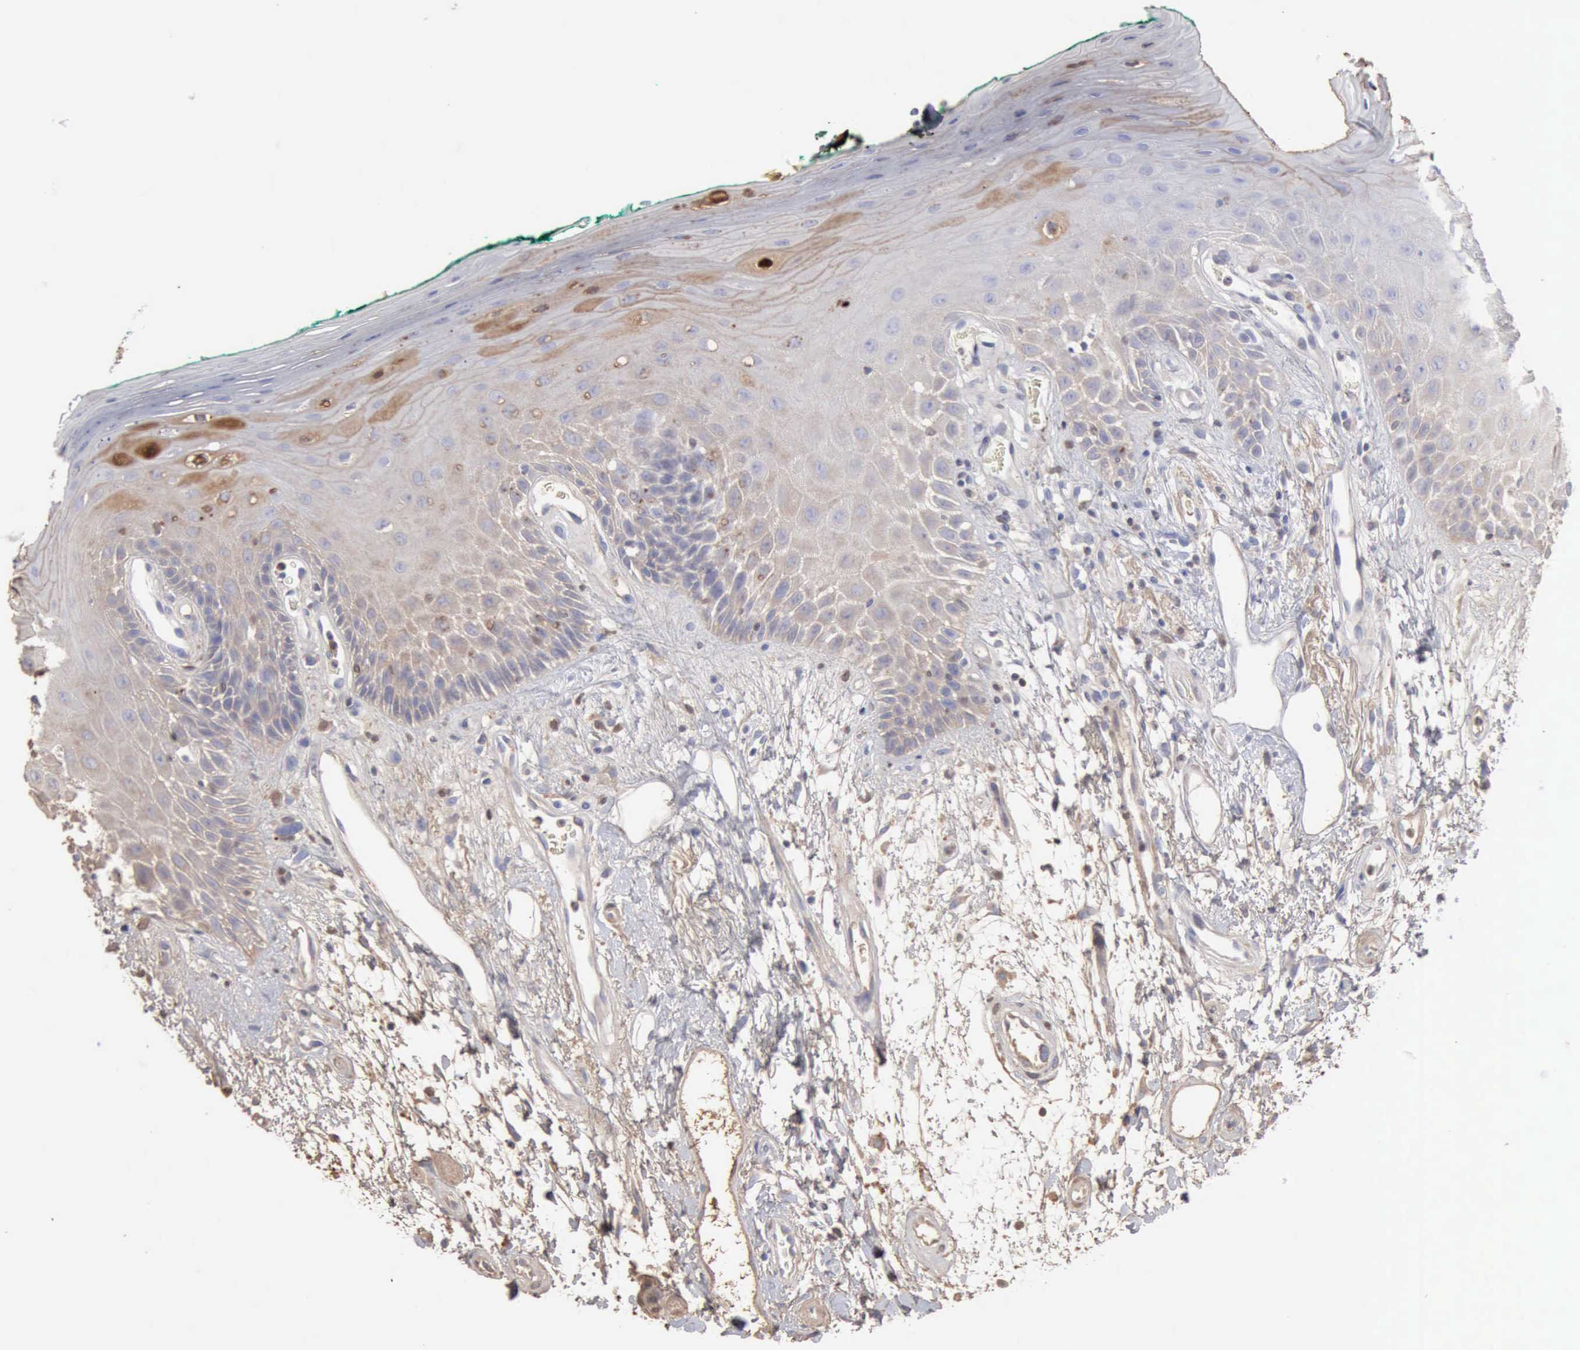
{"staining": {"intensity": "negative", "quantity": "none", "location": "none"}, "tissue": "oral mucosa", "cell_type": "Squamous epithelial cells", "image_type": "normal", "snomed": [{"axis": "morphology", "description": "Normal tissue, NOS"}, {"axis": "morphology", "description": "Squamous cell carcinoma, NOS"}, {"axis": "topography", "description": "Skeletal muscle"}, {"axis": "topography", "description": "Oral tissue"}, {"axis": "topography", "description": "Head-Neck"}], "caption": "A high-resolution micrograph shows immunohistochemistry (IHC) staining of normal oral mucosa, which displays no significant staining in squamous epithelial cells.", "gene": "SERPINA1", "patient": {"sex": "female", "age": 84}}